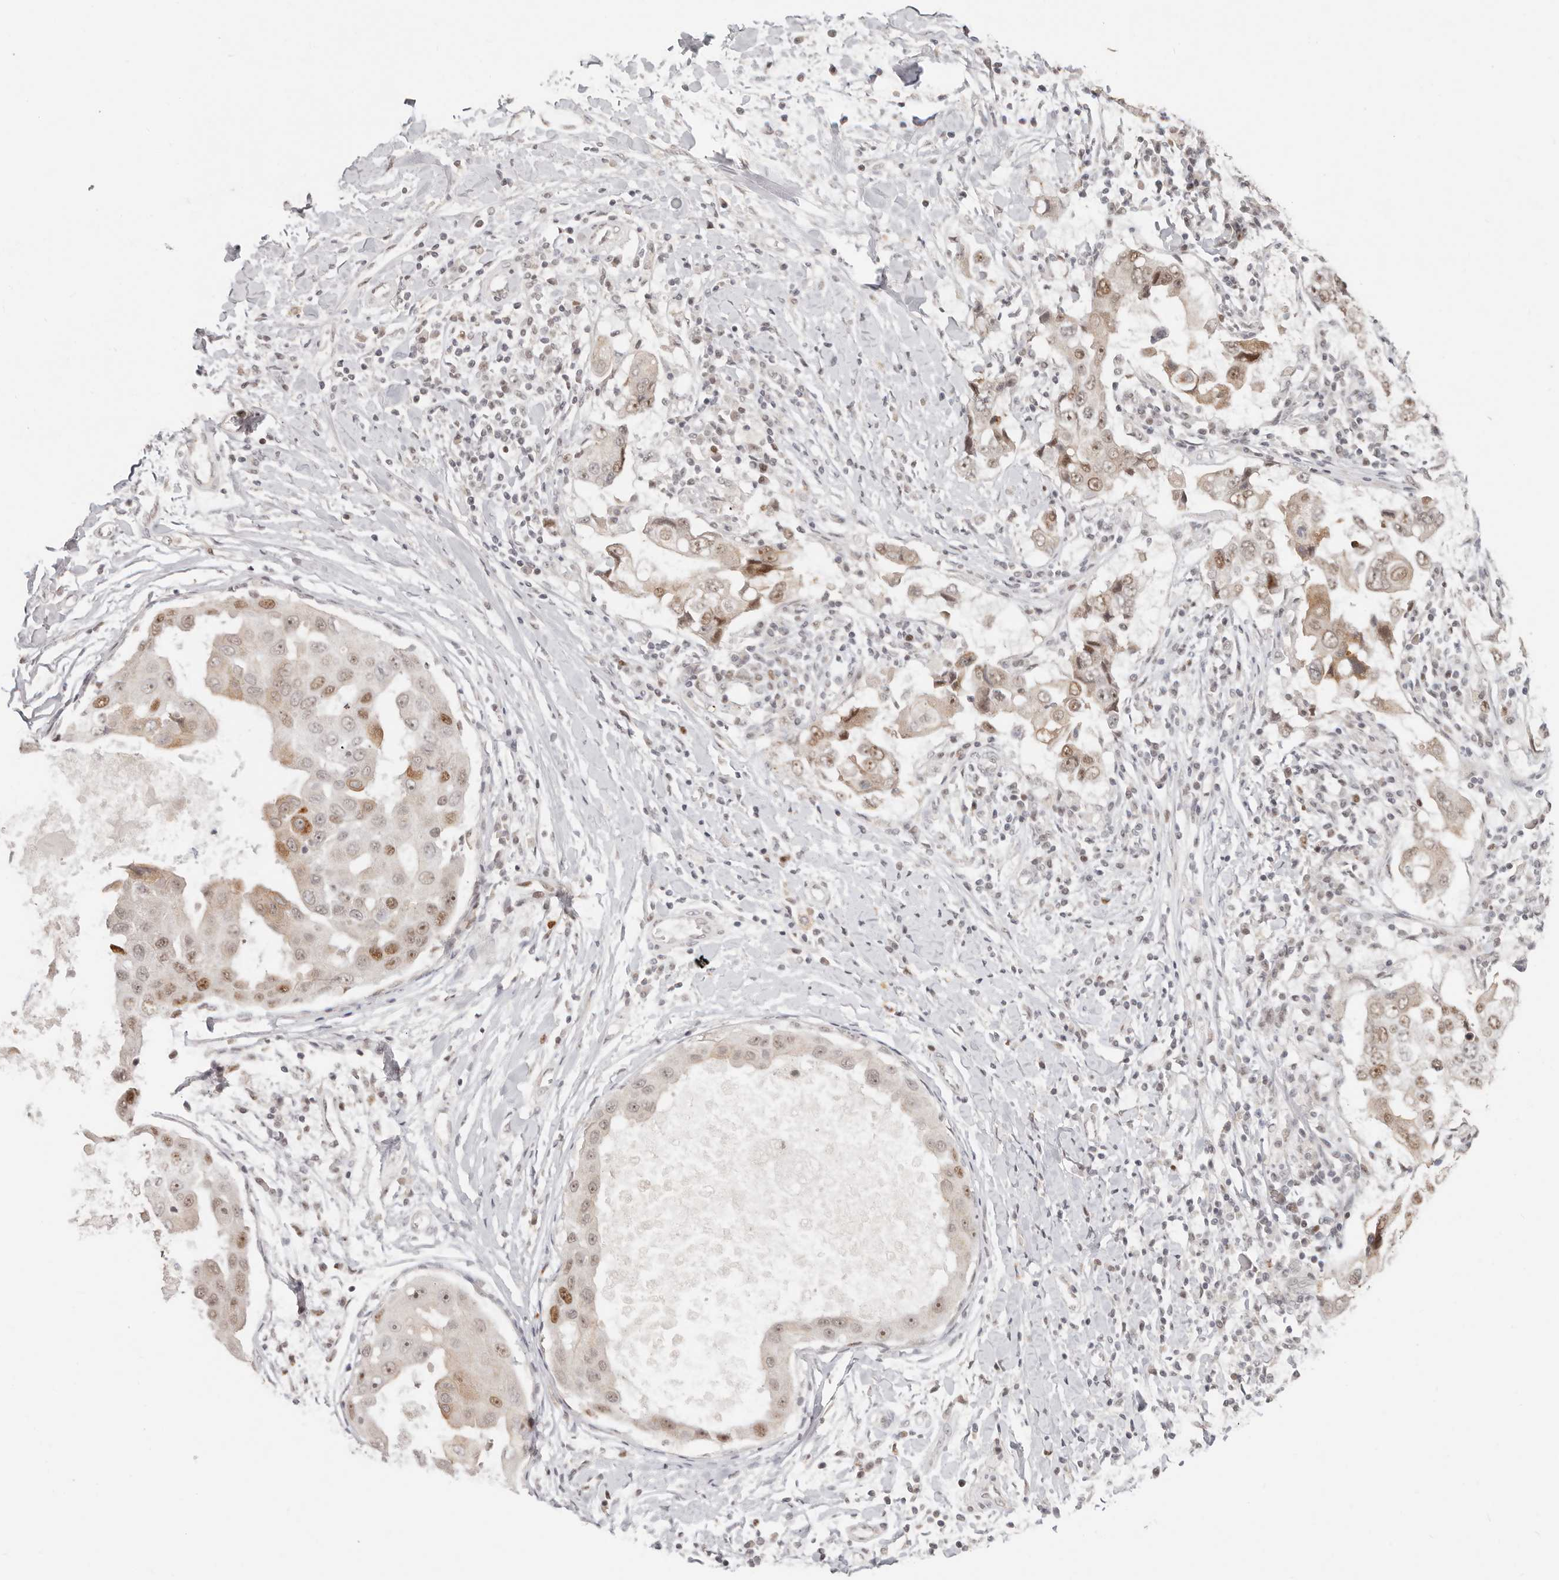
{"staining": {"intensity": "moderate", "quantity": ">75%", "location": "nuclear"}, "tissue": "breast cancer", "cell_type": "Tumor cells", "image_type": "cancer", "snomed": [{"axis": "morphology", "description": "Duct carcinoma"}, {"axis": "topography", "description": "Breast"}], "caption": "A brown stain highlights moderate nuclear staining of a protein in human breast cancer (infiltrating ductal carcinoma) tumor cells.", "gene": "RFC2", "patient": {"sex": "female", "age": 27}}